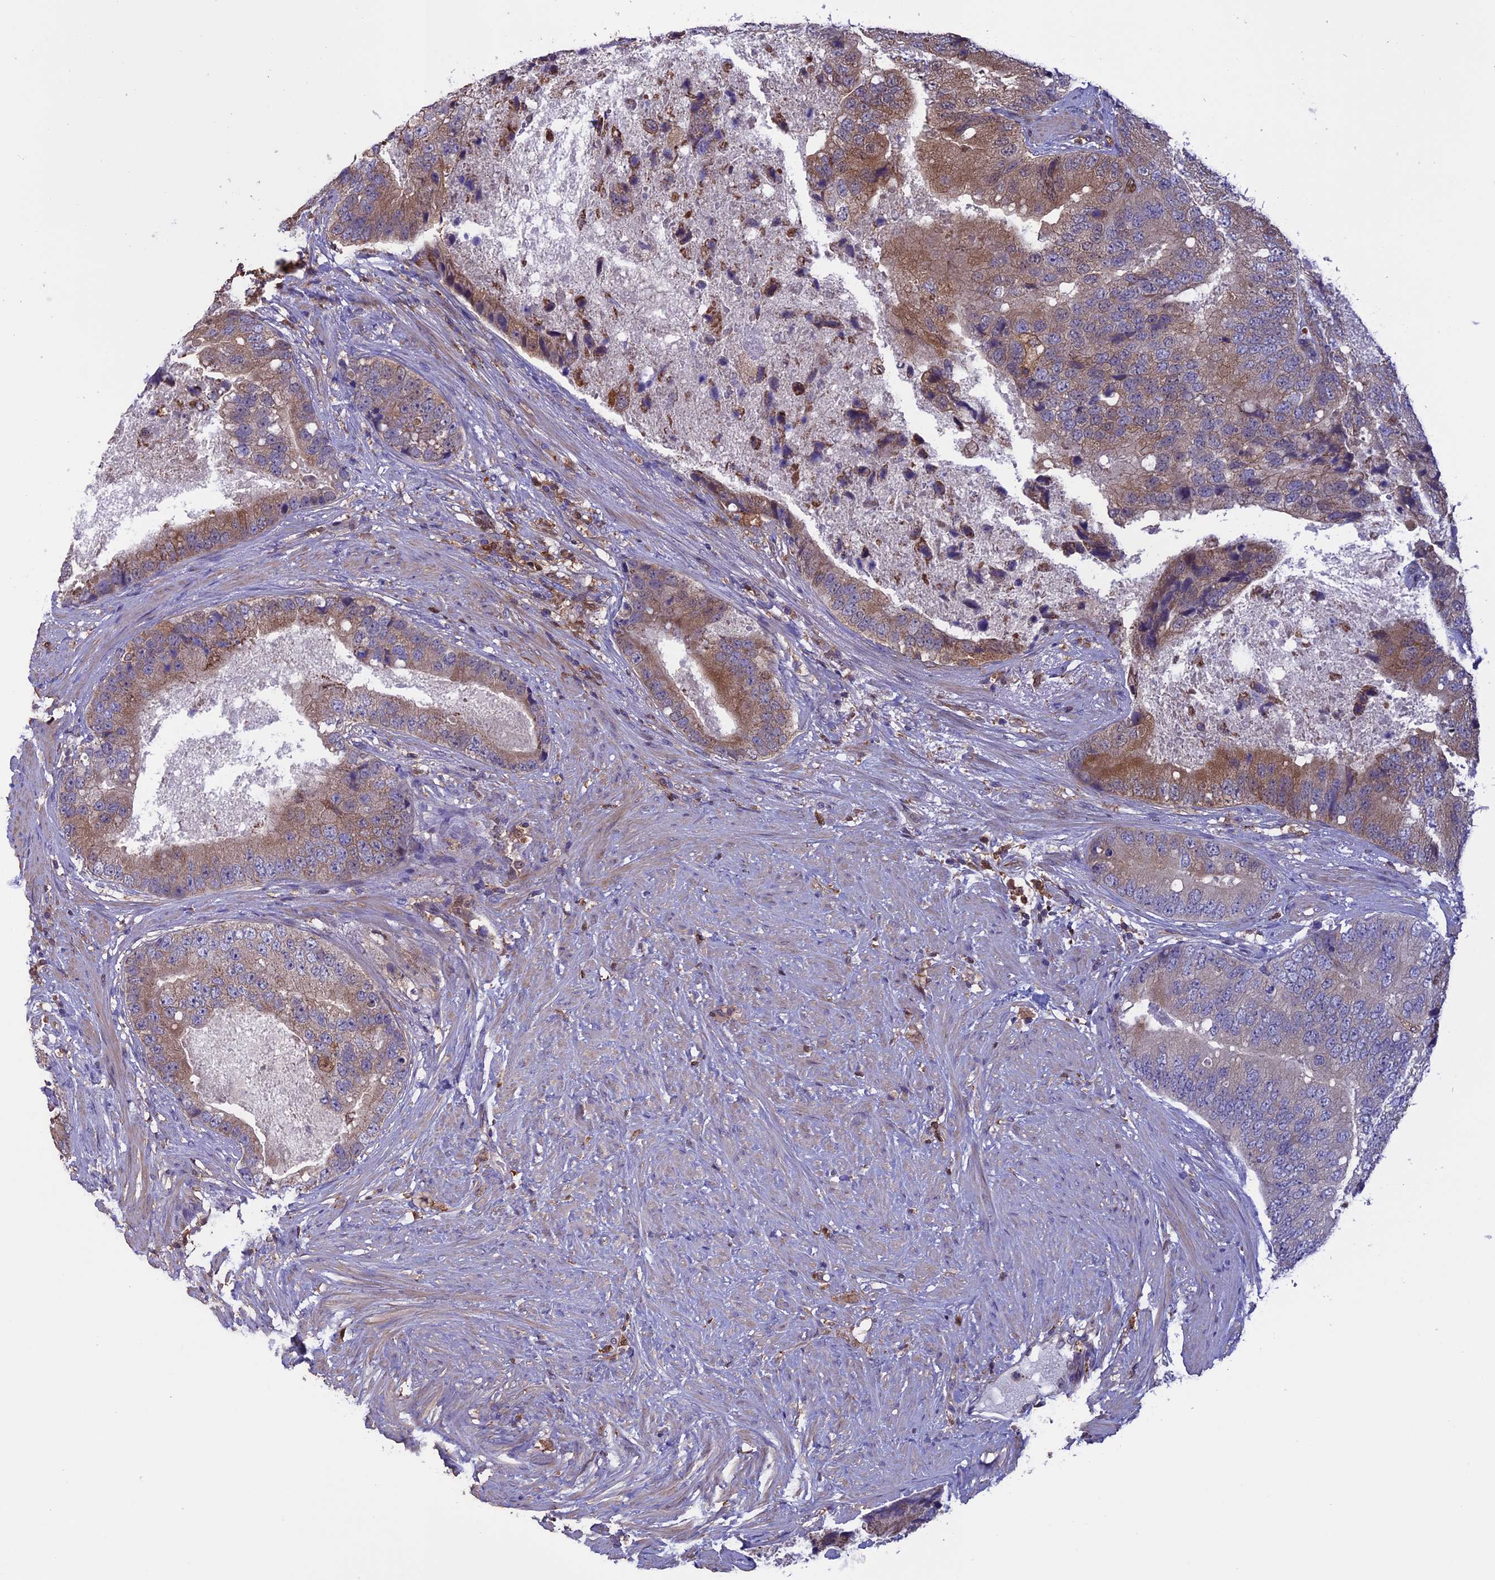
{"staining": {"intensity": "moderate", "quantity": "25%-75%", "location": "cytoplasmic/membranous"}, "tissue": "prostate cancer", "cell_type": "Tumor cells", "image_type": "cancer", "snomed": [{"axis": "morphology", "description": "Adenocarcinoma, High grade"}, {"axis": "topography", "description": "Prostate"}], "caption": "Brown immunohistochemical staining in prostate adenocarcinoma (high-grade) reveals moderate cytoplasmic/membranous expression in approximately 25%-75% of tumor cells.", "gene": "ARHGAP18", "patient": {"sex": "male", "age": 70}}